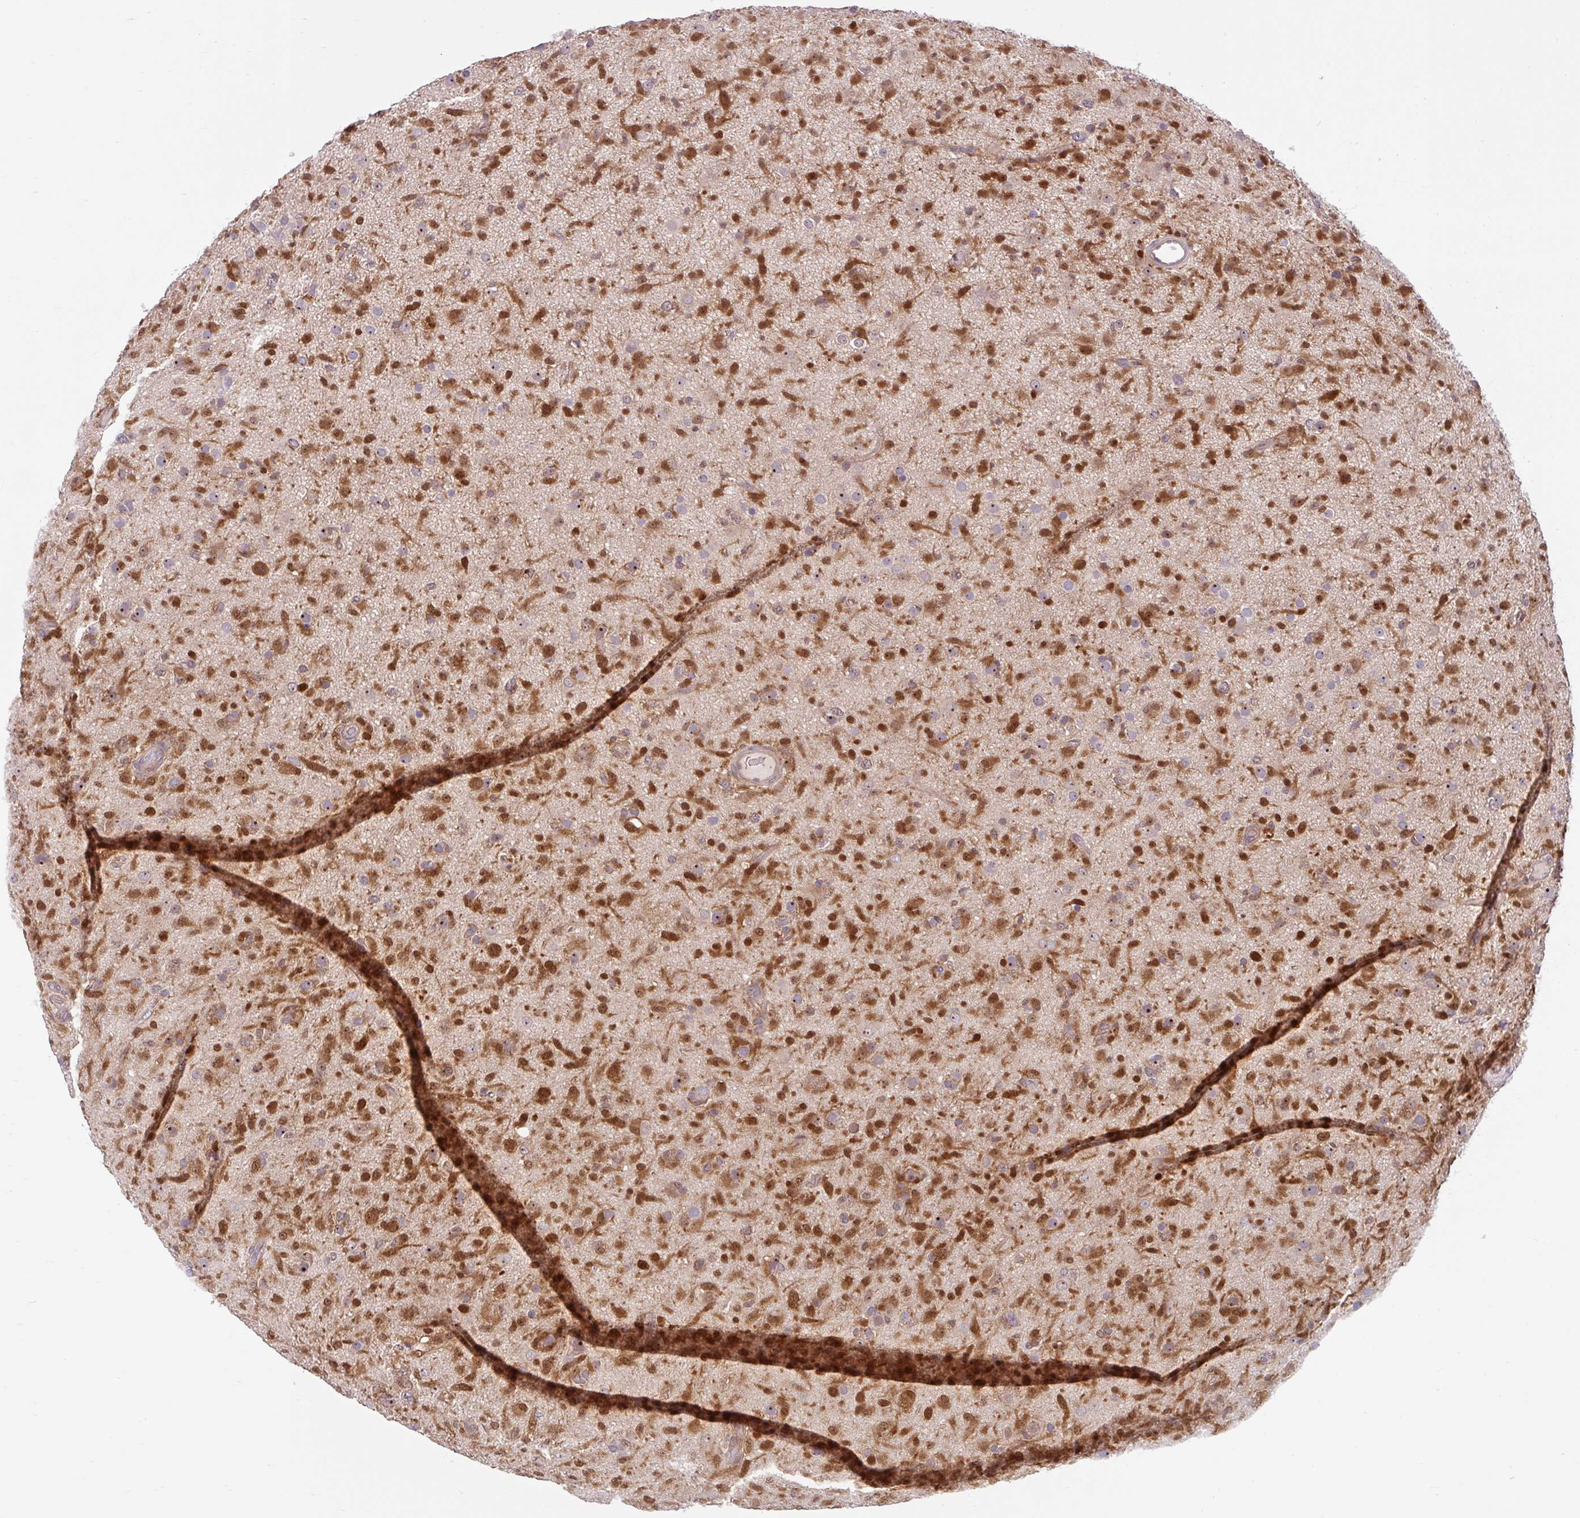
{"staining": {"intensity": "strong", "quantity": "25%-75%", "location": "cytoplasmic/membranous,nuclear"}, "tissue": "glioma", "cell_type": "Tumor cells", "image_type": "cancer", "snomed": [{"axis": "morphology", "description": "Glioma, malignant, Low grade"}, {"axis": "topography", "description": "Brain"}], "caption": "Strong cytoplasmic/membranous and nuclear staining is appreciated in about 25%-75% of tumor cells in malignant glioma (low-grade).", "gene": "HMBS", "patient": {"sex": "male", "age": 65}}